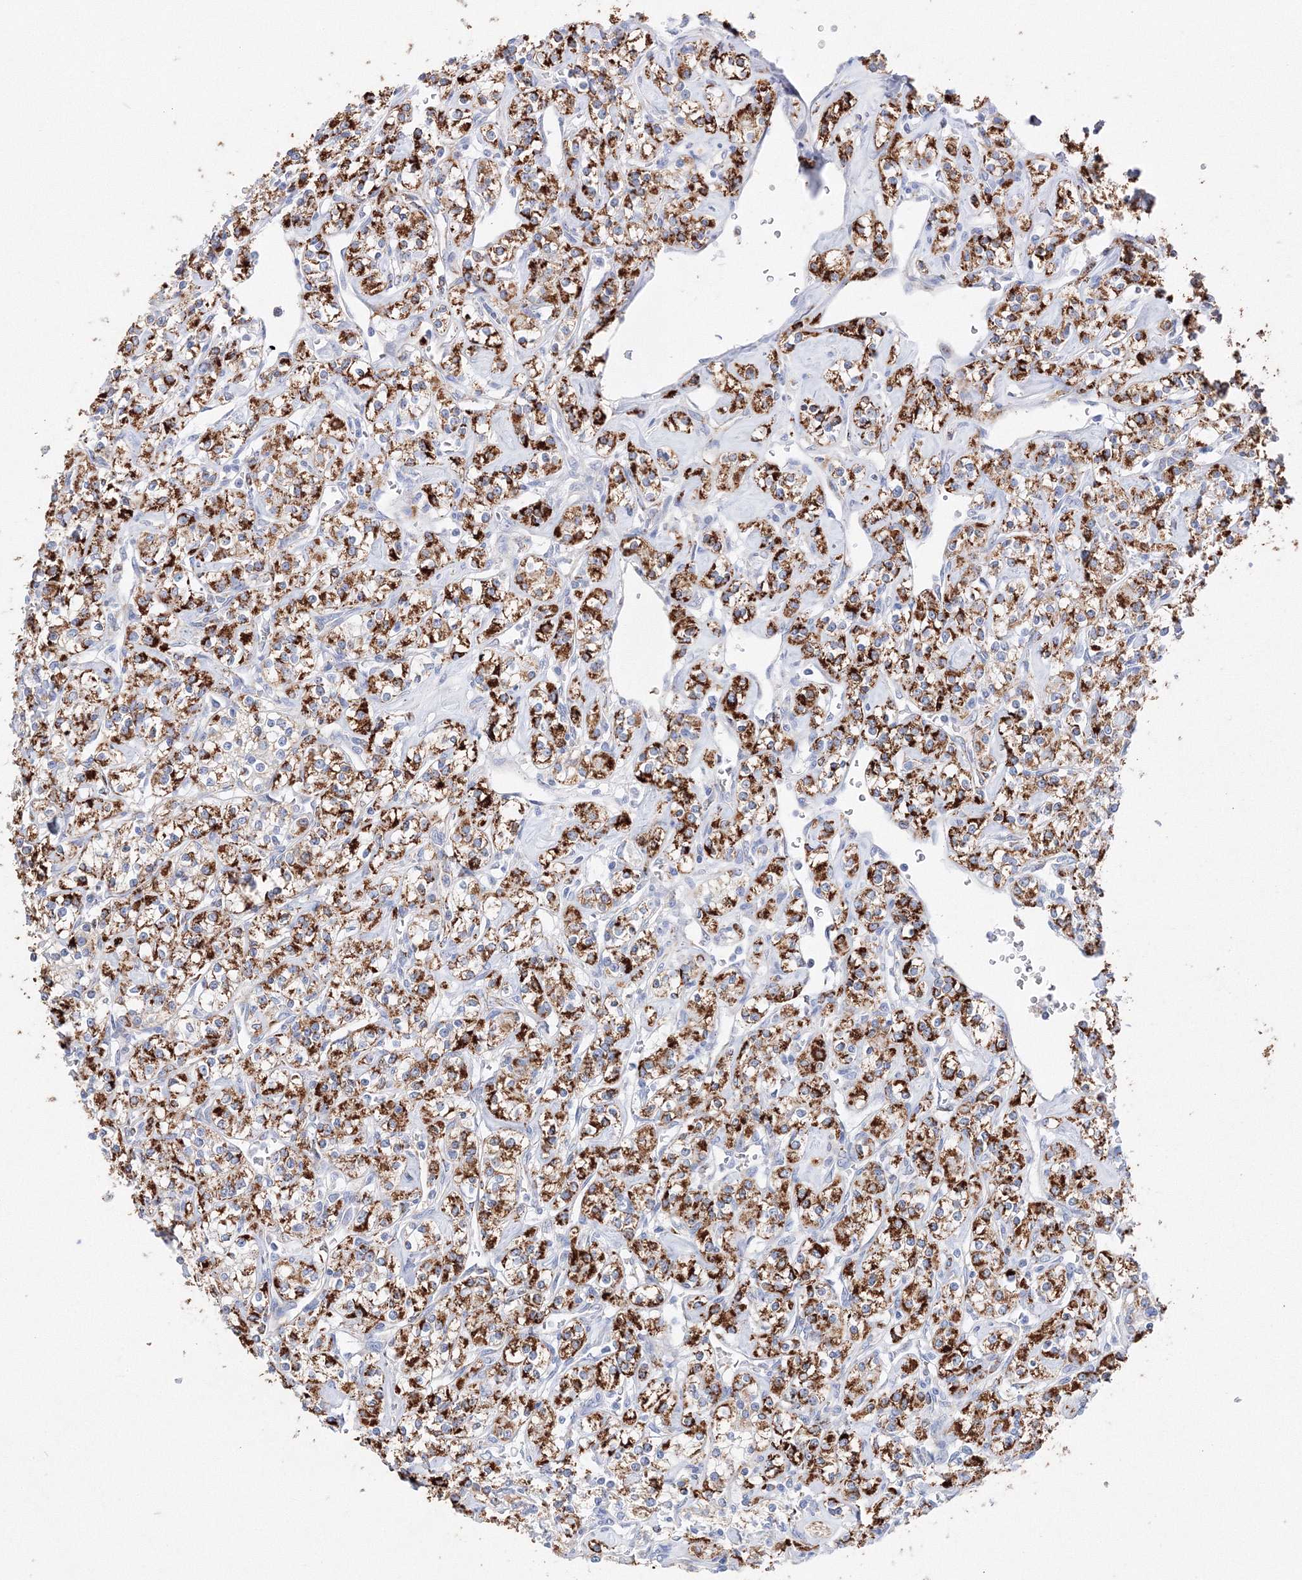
{"staining": {"intensity": "strong", "quantity": ">75%", "location": "cytoplasmic/membranous"}, "tissue": "renal cancer", "cell_type": "Tumor cells", "image_type": "cancer", "snomed": [{"axis": "morphology", "description": "Adenocarcinoma, NOS"}, {"axis": "topography", "description": "Kidney"}], "caption": "Renal cancer (adenocarcinoma) was stained to show a protein in brown. There is high levels of strong cytoplasmic/membranous expression in about >75% of tumor cells. Nuclei are stained in blue.", "gene": "MERTK", "patient": {"sex": "male", "age": 77}}